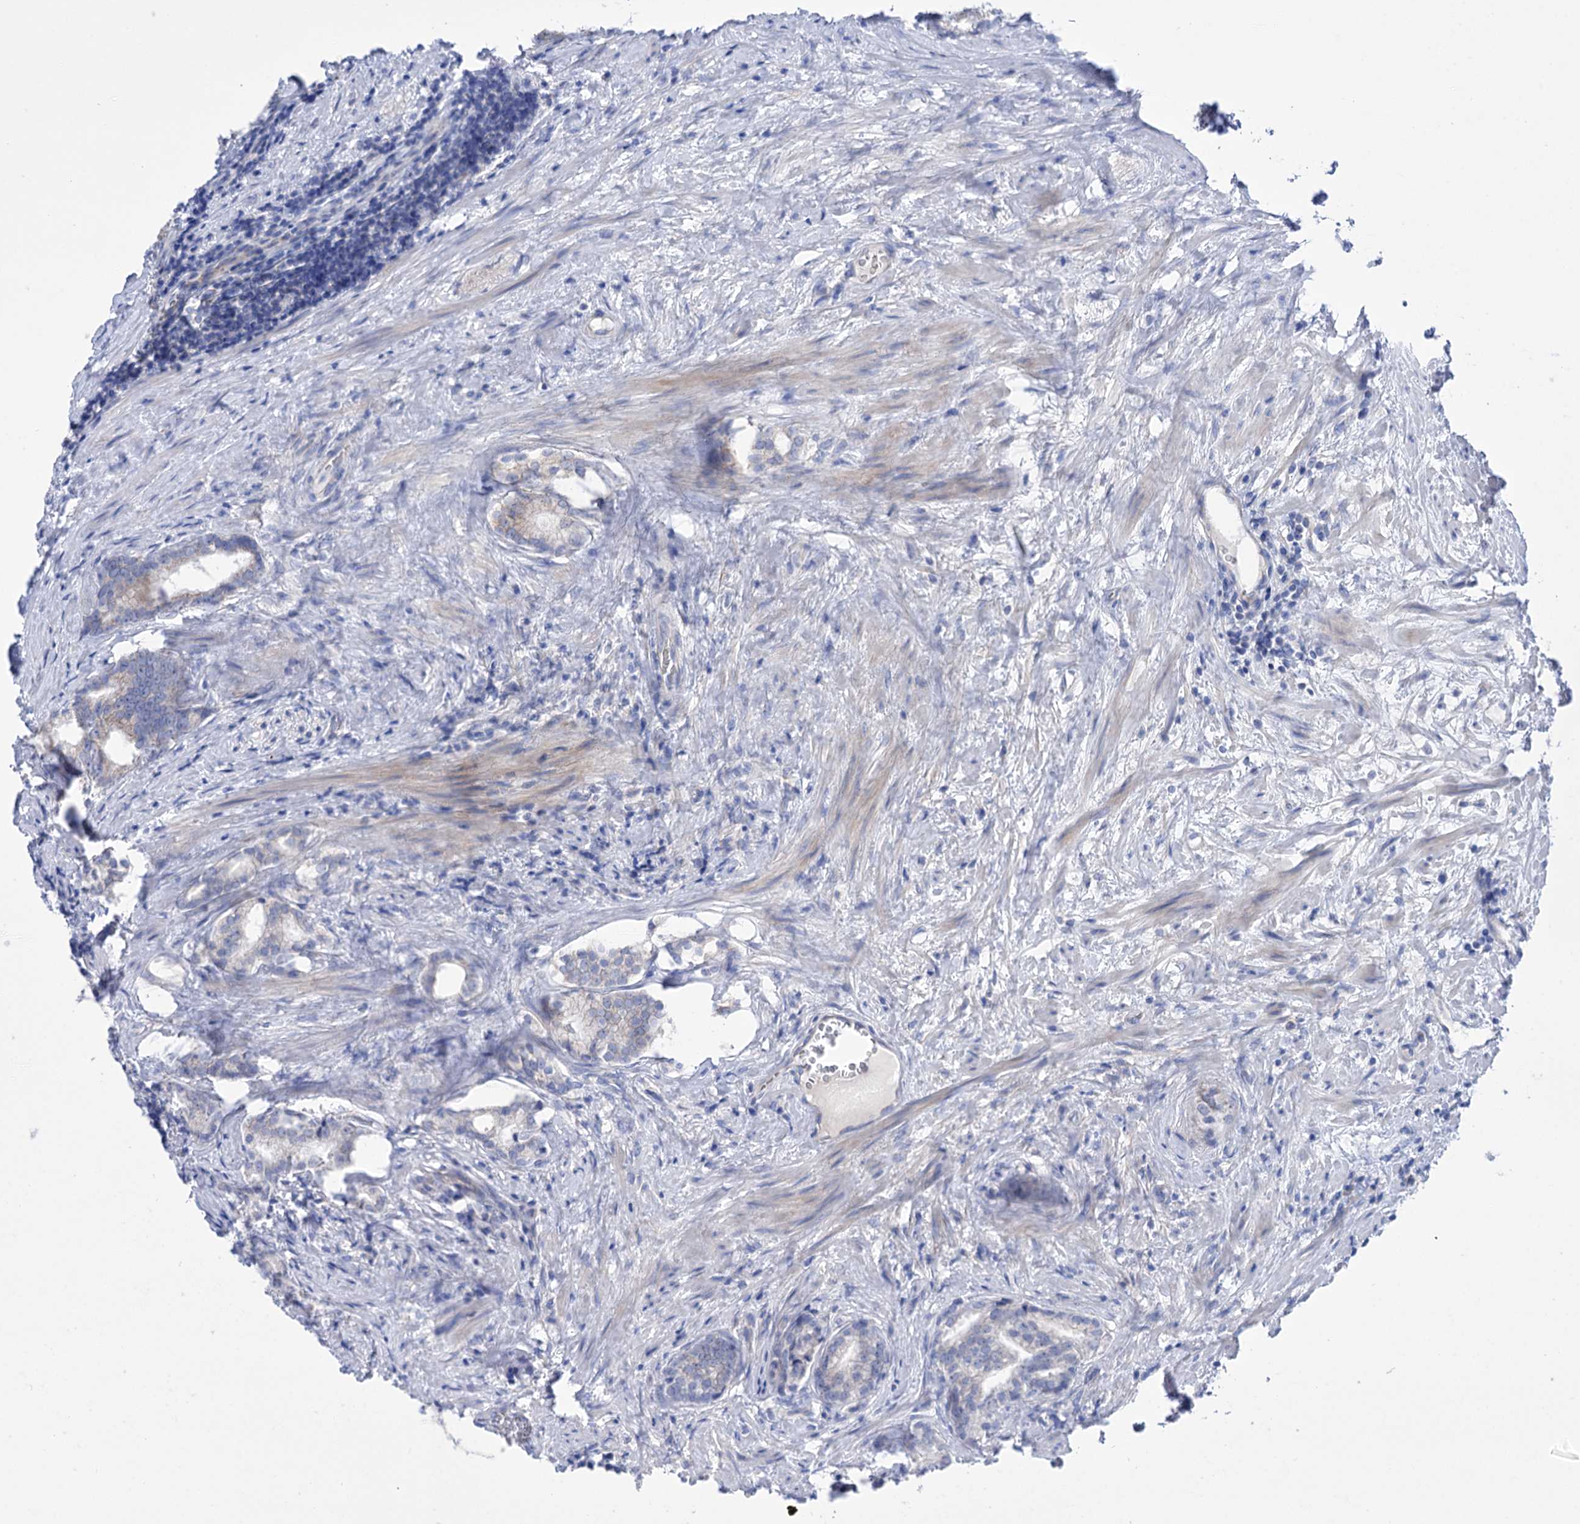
{"staining": {"intensity": "negative", "quantity": "none", "location": "none"}, "tissue": "prostate cancer", "cell_type": "Tumor cells", "image_type": "cancer", "snomed": [{"axis": "morphology", "description": "Adenocarcinoma, Low grade"}, {"axis": "topography", "description": "Prostate"}], "caption": "This micrograph is of adenocarcinoma (low-grade) (prostate) stained with immunohistochemistry (IHC) to label a protein in brown with the nuclei are counter-stained blue. There is no staining in tumor cells.", "gene": "YARS2", "patient": {"sex": "male", "age": 71}}